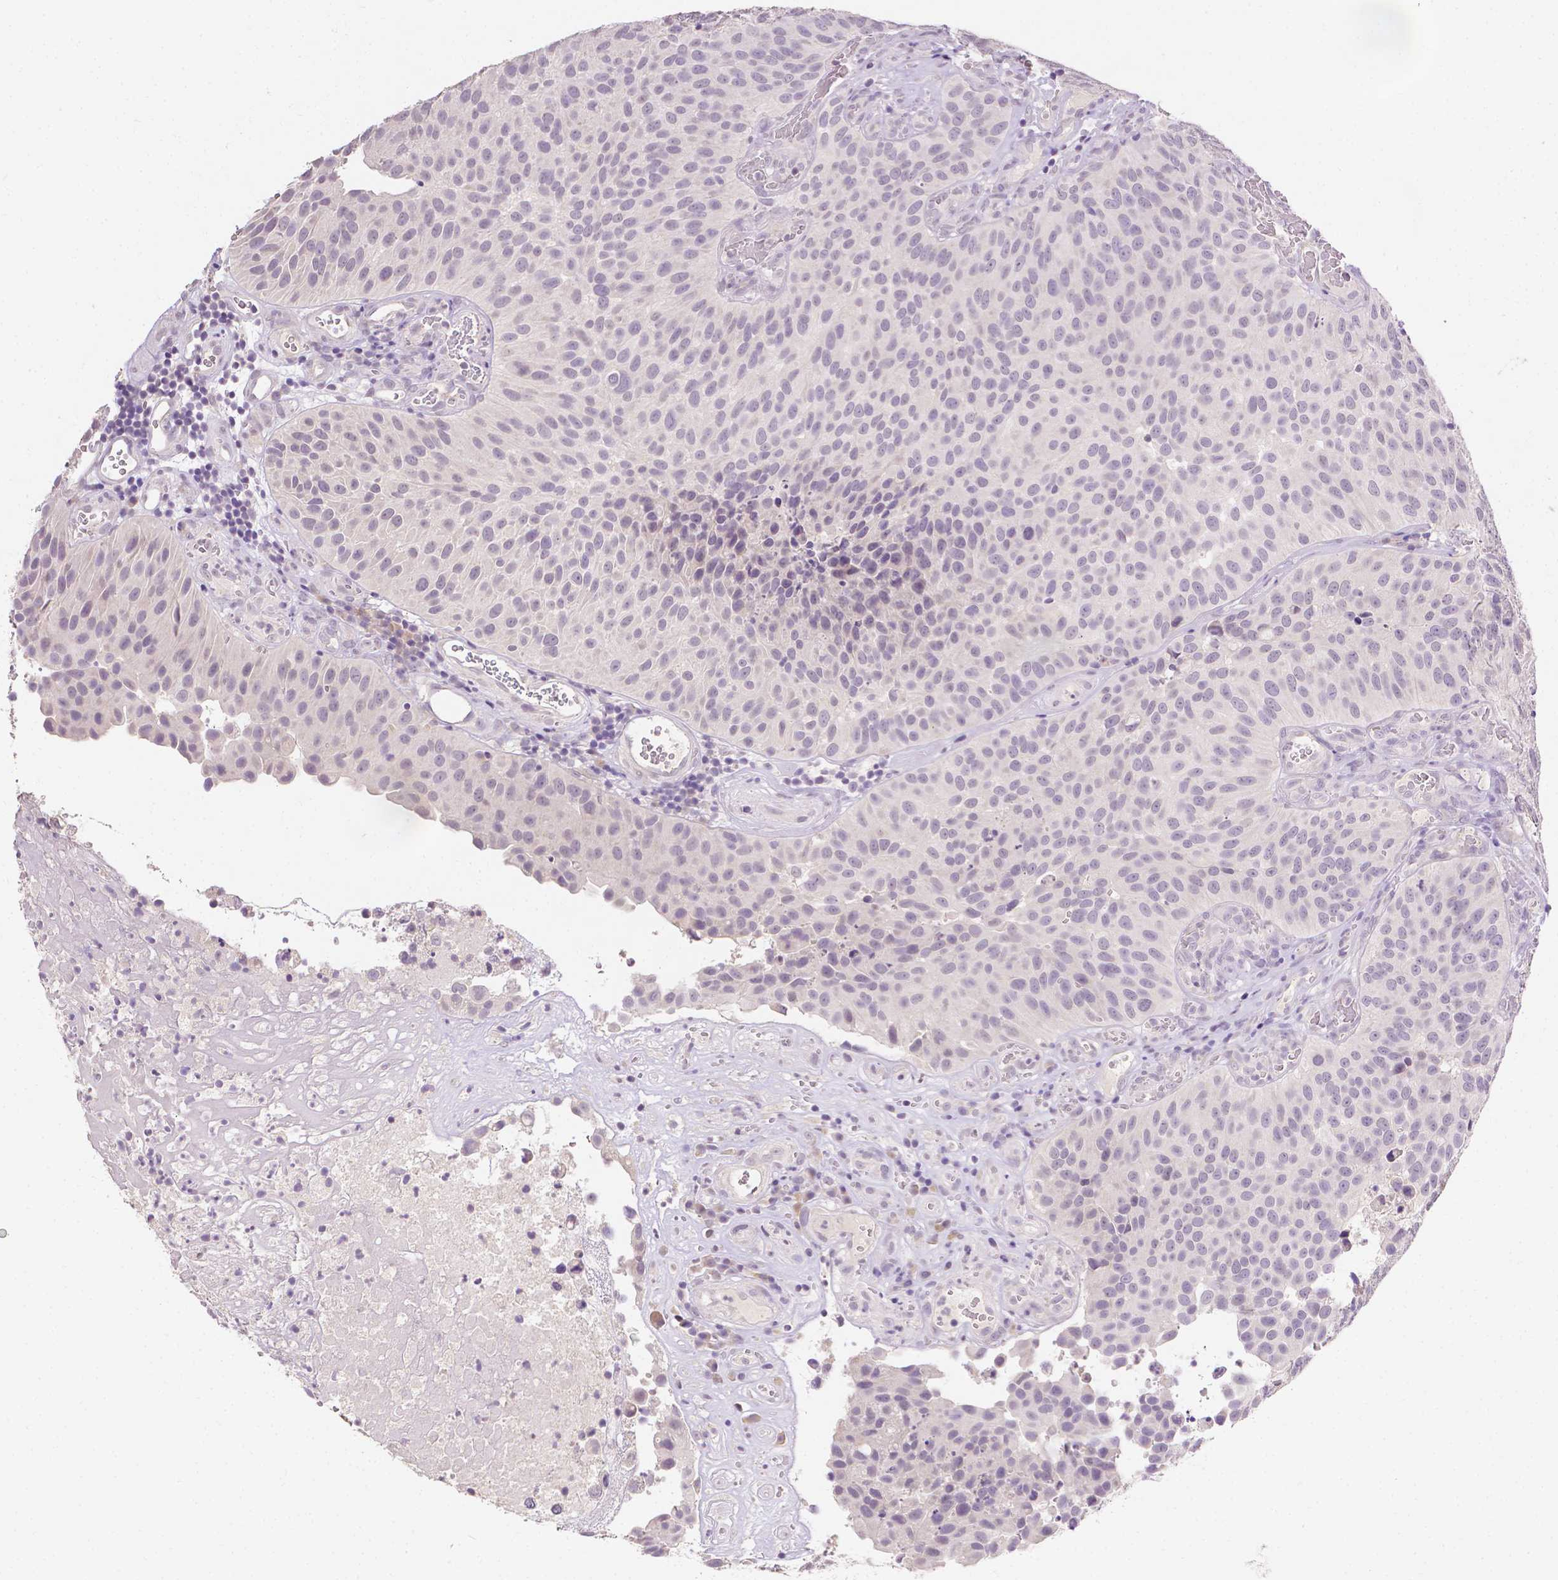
{"staining": {"intensity": "negative", "quantity": "none", "location": "none"}, "tissue": "urothelial cancer", "cell_type": "Tumor cells", "image_type": "cancer", "snomed": [{"axis": "morphology", "description": "Urothelial carcinoma, Low grade"}, {"axis": "topography", "description": "Urinary bladder"}], "caption": "This micrograph is of urothelial cancer stained with IHC to label a protein in brown with the nuclei are counter-stained blue. There is no staining in tumor cells.", "gene": "TGM1", "patient": {"sex": "male", "age": 76}}